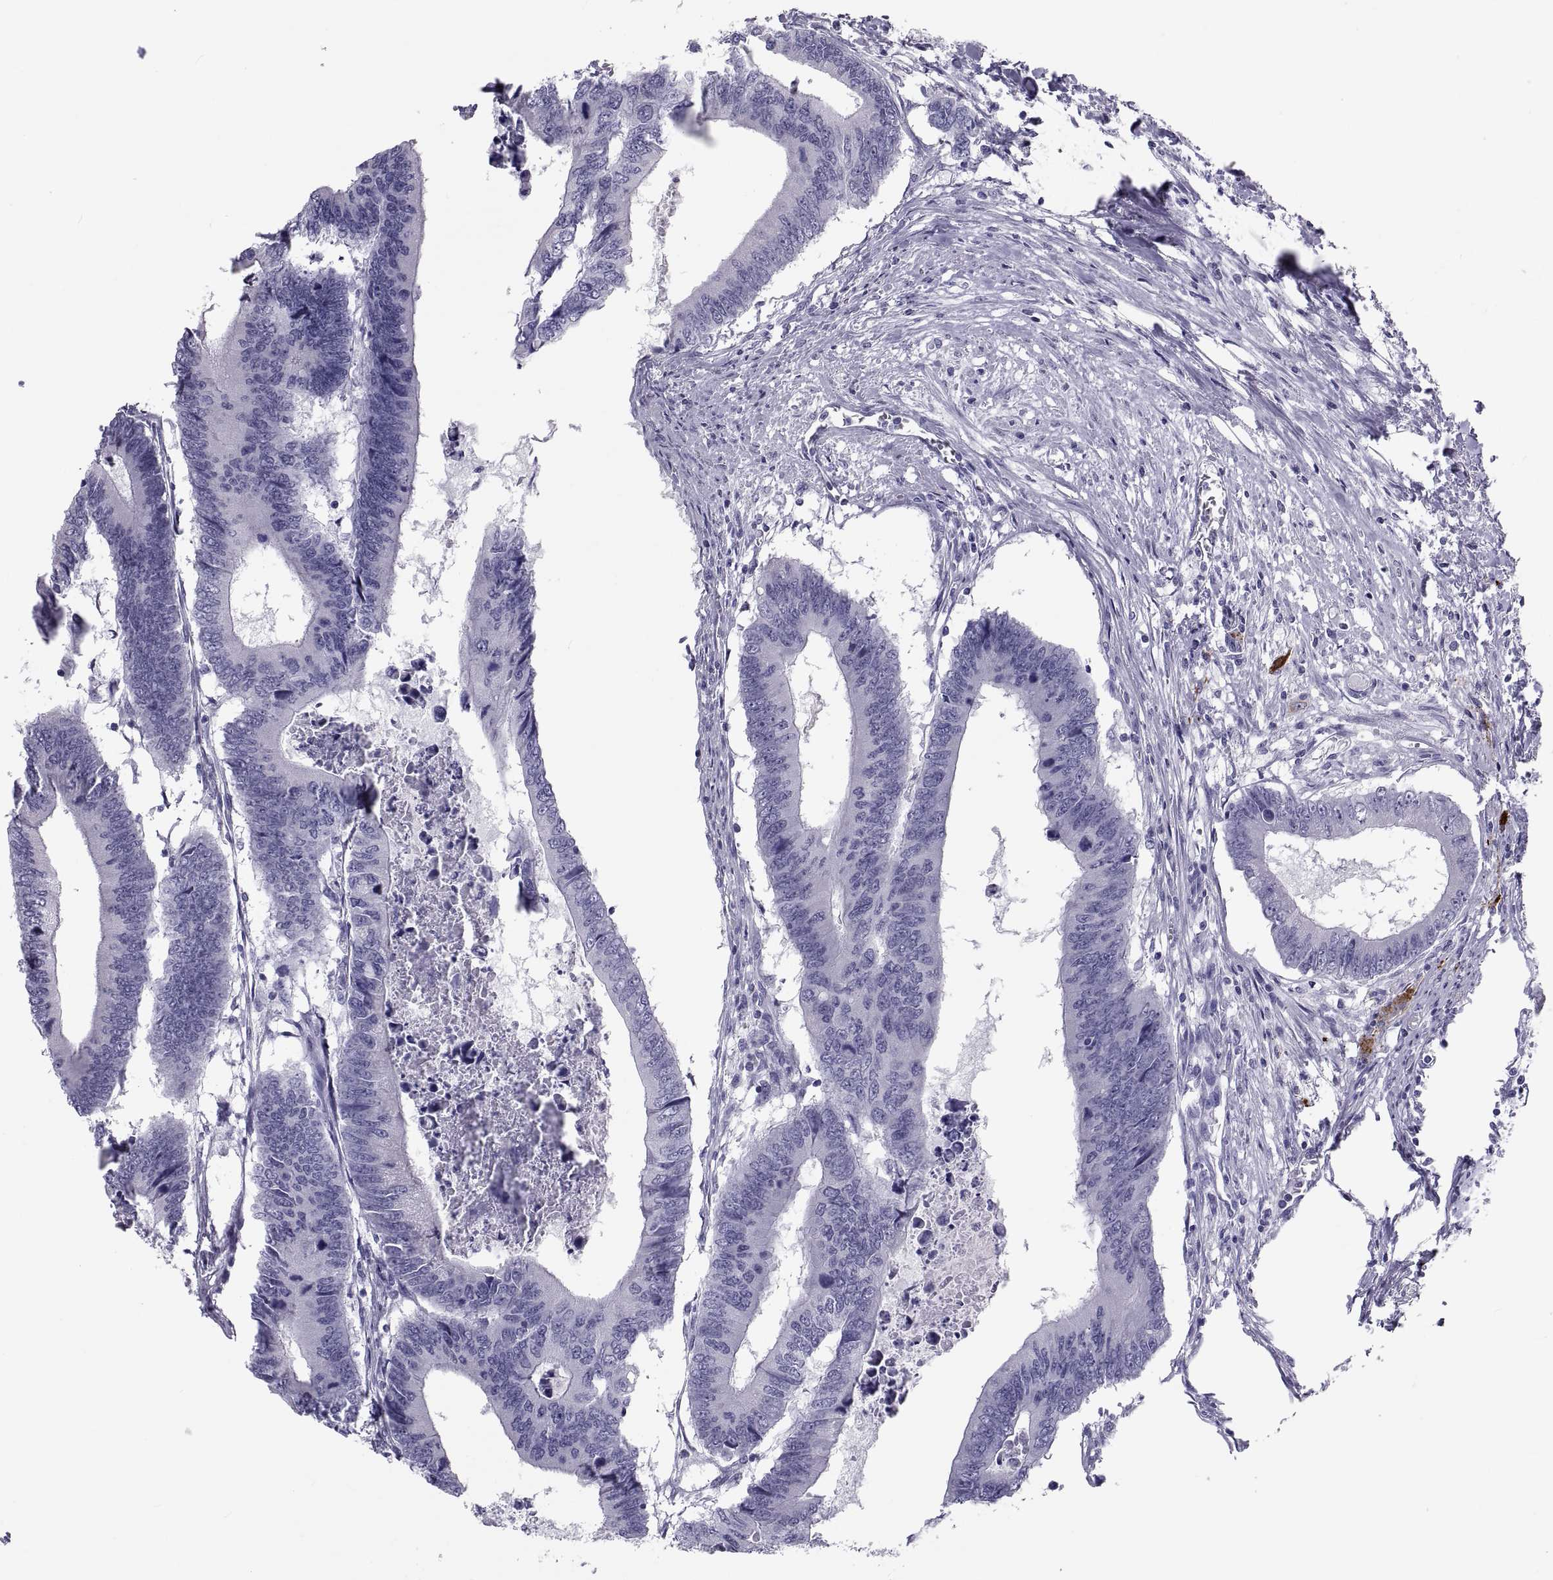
{"staining": {"intensity": "negative", "quantity": "none", "location": "none"}, "tissue": "colorectal cancer", "cell_type": "Tumor cells", "image_type": "cancer", "snomed": [{"axis": "morphology", "description": "Adenocarcinoma, NOS"}, {"axis": "topography", "description": "Colon"}], "caption": "High power microscopy image of an IHC image of adenocarcinoma (colorectal), revealing no significant staining in tumor cells.", "gene": "DEFB129", "patient": {"sex": "male", "age": 53}}